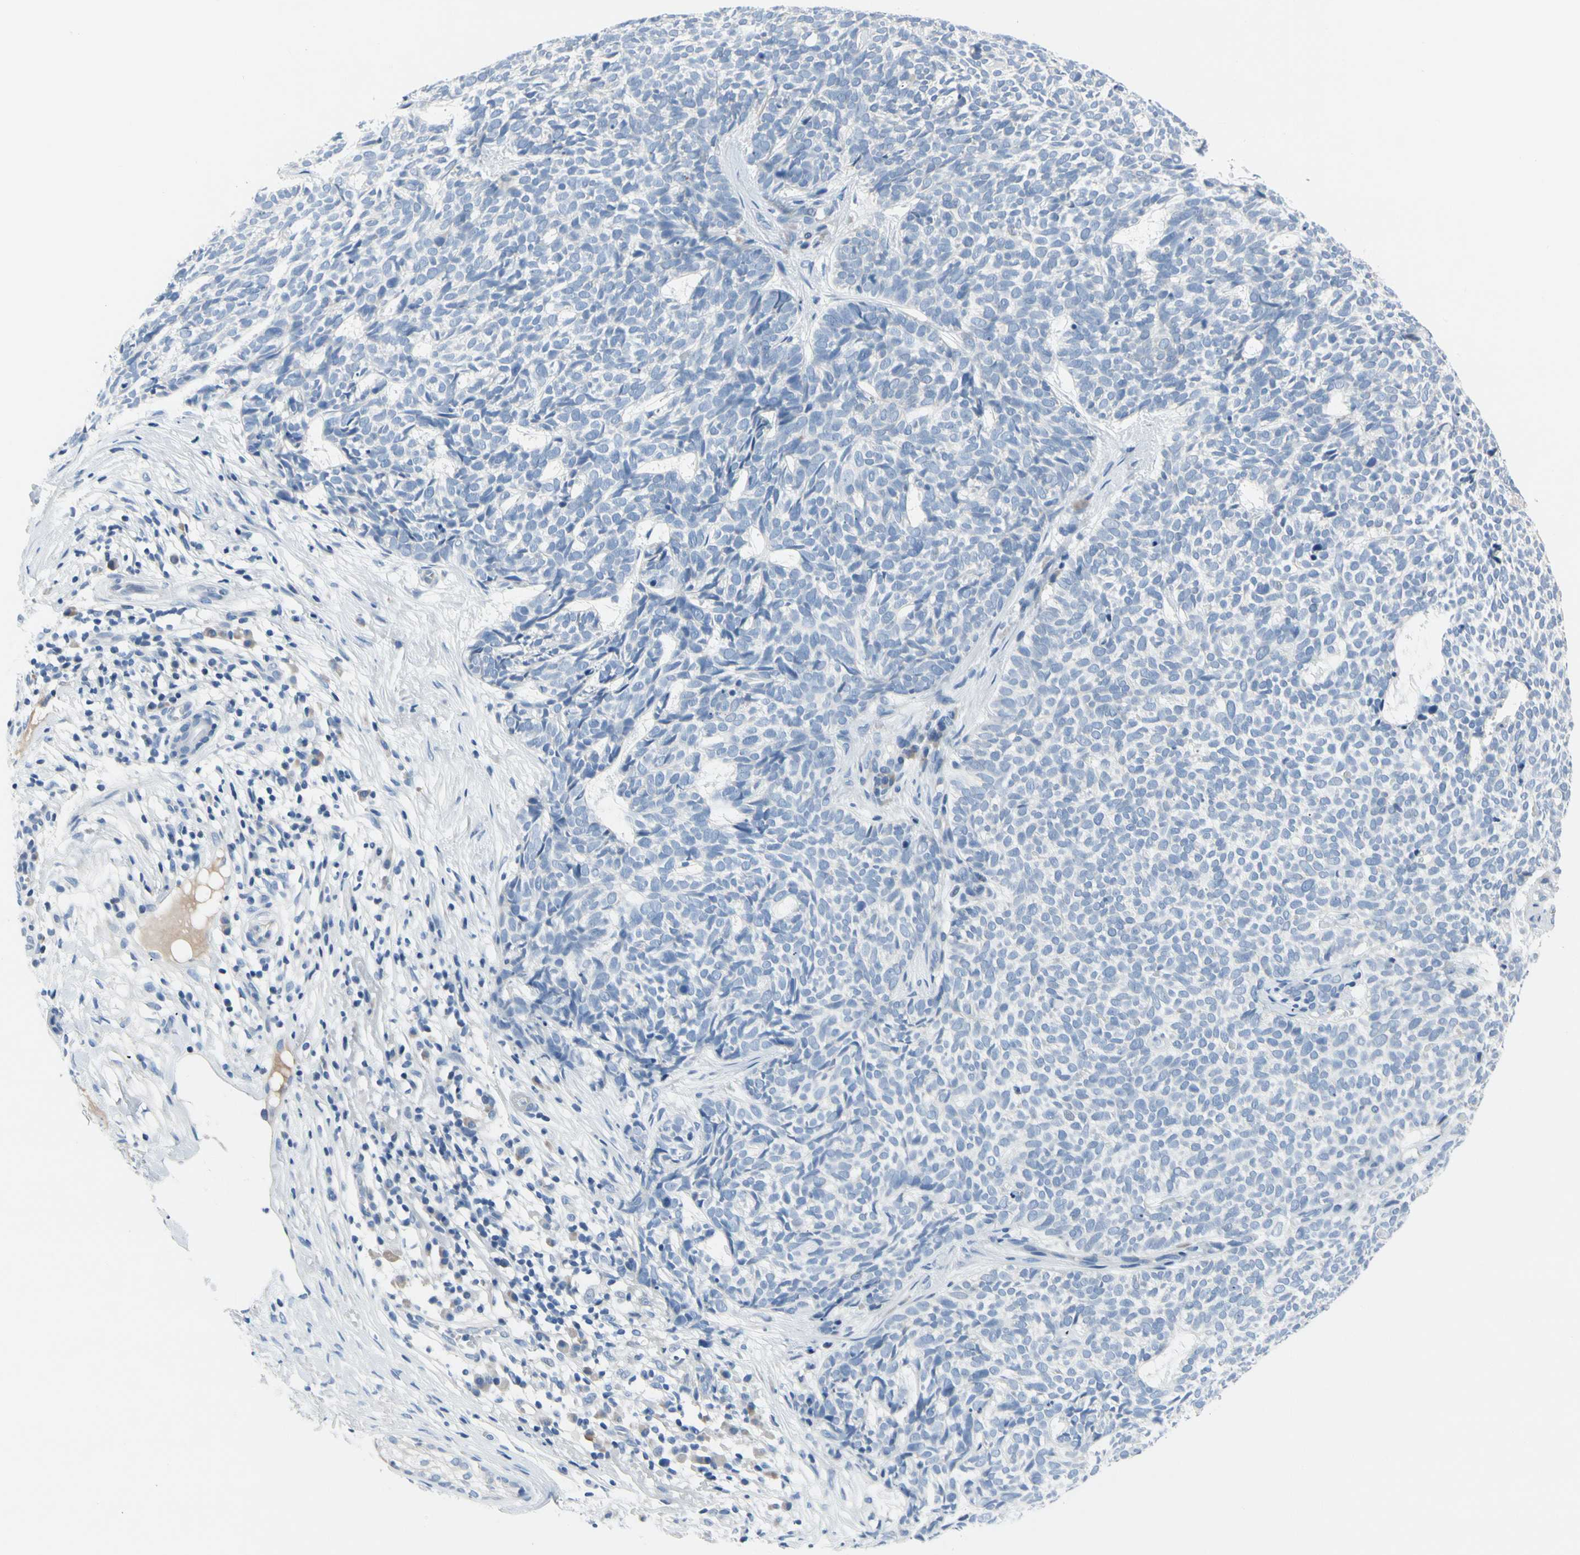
{"staining": {"intensity": "negative", "quantity": "none", "location": "none"}, "tissue": "skin cancer", "cell_type": "Tumor cells", "image_type": "cancer", "snomed": [{"axis": "morphology", "description": "Basal cell carcinoma"}, {"axis": "topography", "description": "Skin"}], "caption": "Skin cancer was stained to show a protein in brown. There is no significant expression in tumor cells.", "gene": "MUC5B", "patient": {"sex": "female", "age": 84}}